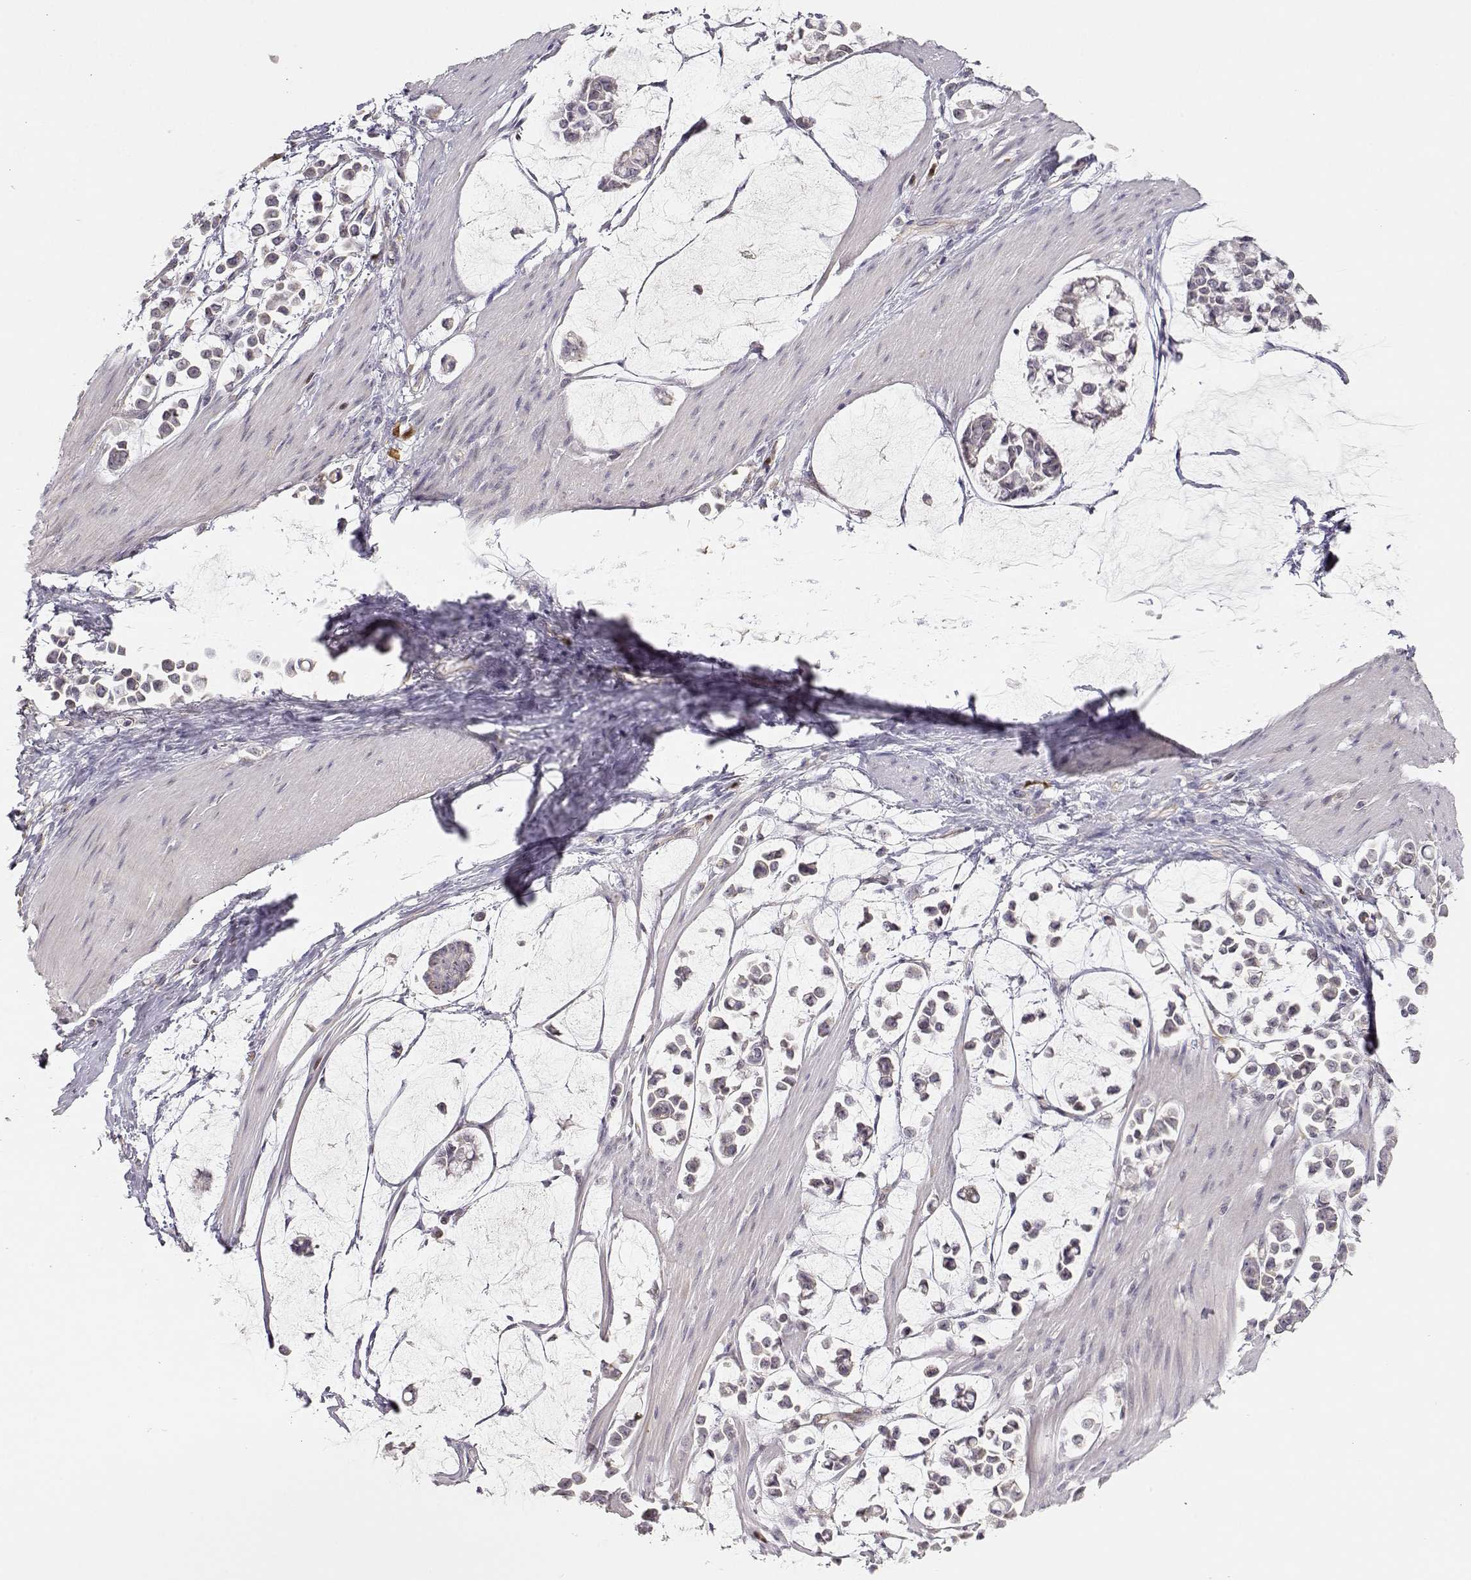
{"staining": {"intensity": "negative", "quantity": "none", "location": "none"}, "tissue": "stomach cancer", "cell_type": "Tumor cells", "image_type": "cancer", "snomed": [{"axis": "morphology", "description": "Adenocarcinoma, NOS"}, {"axis": "topography", "description": "Stomach"}], "caption": "High magnification brightfield microscopy of stomach cancer (adenocarcinoma) stained with DAB (3,3'-diaminobenzidine) (brown) and counterstained with hematoxylin (blue): tumor cells show no significant expression.", "gene": "EAF2", "patient": {"sex": "male", "age": 82}}